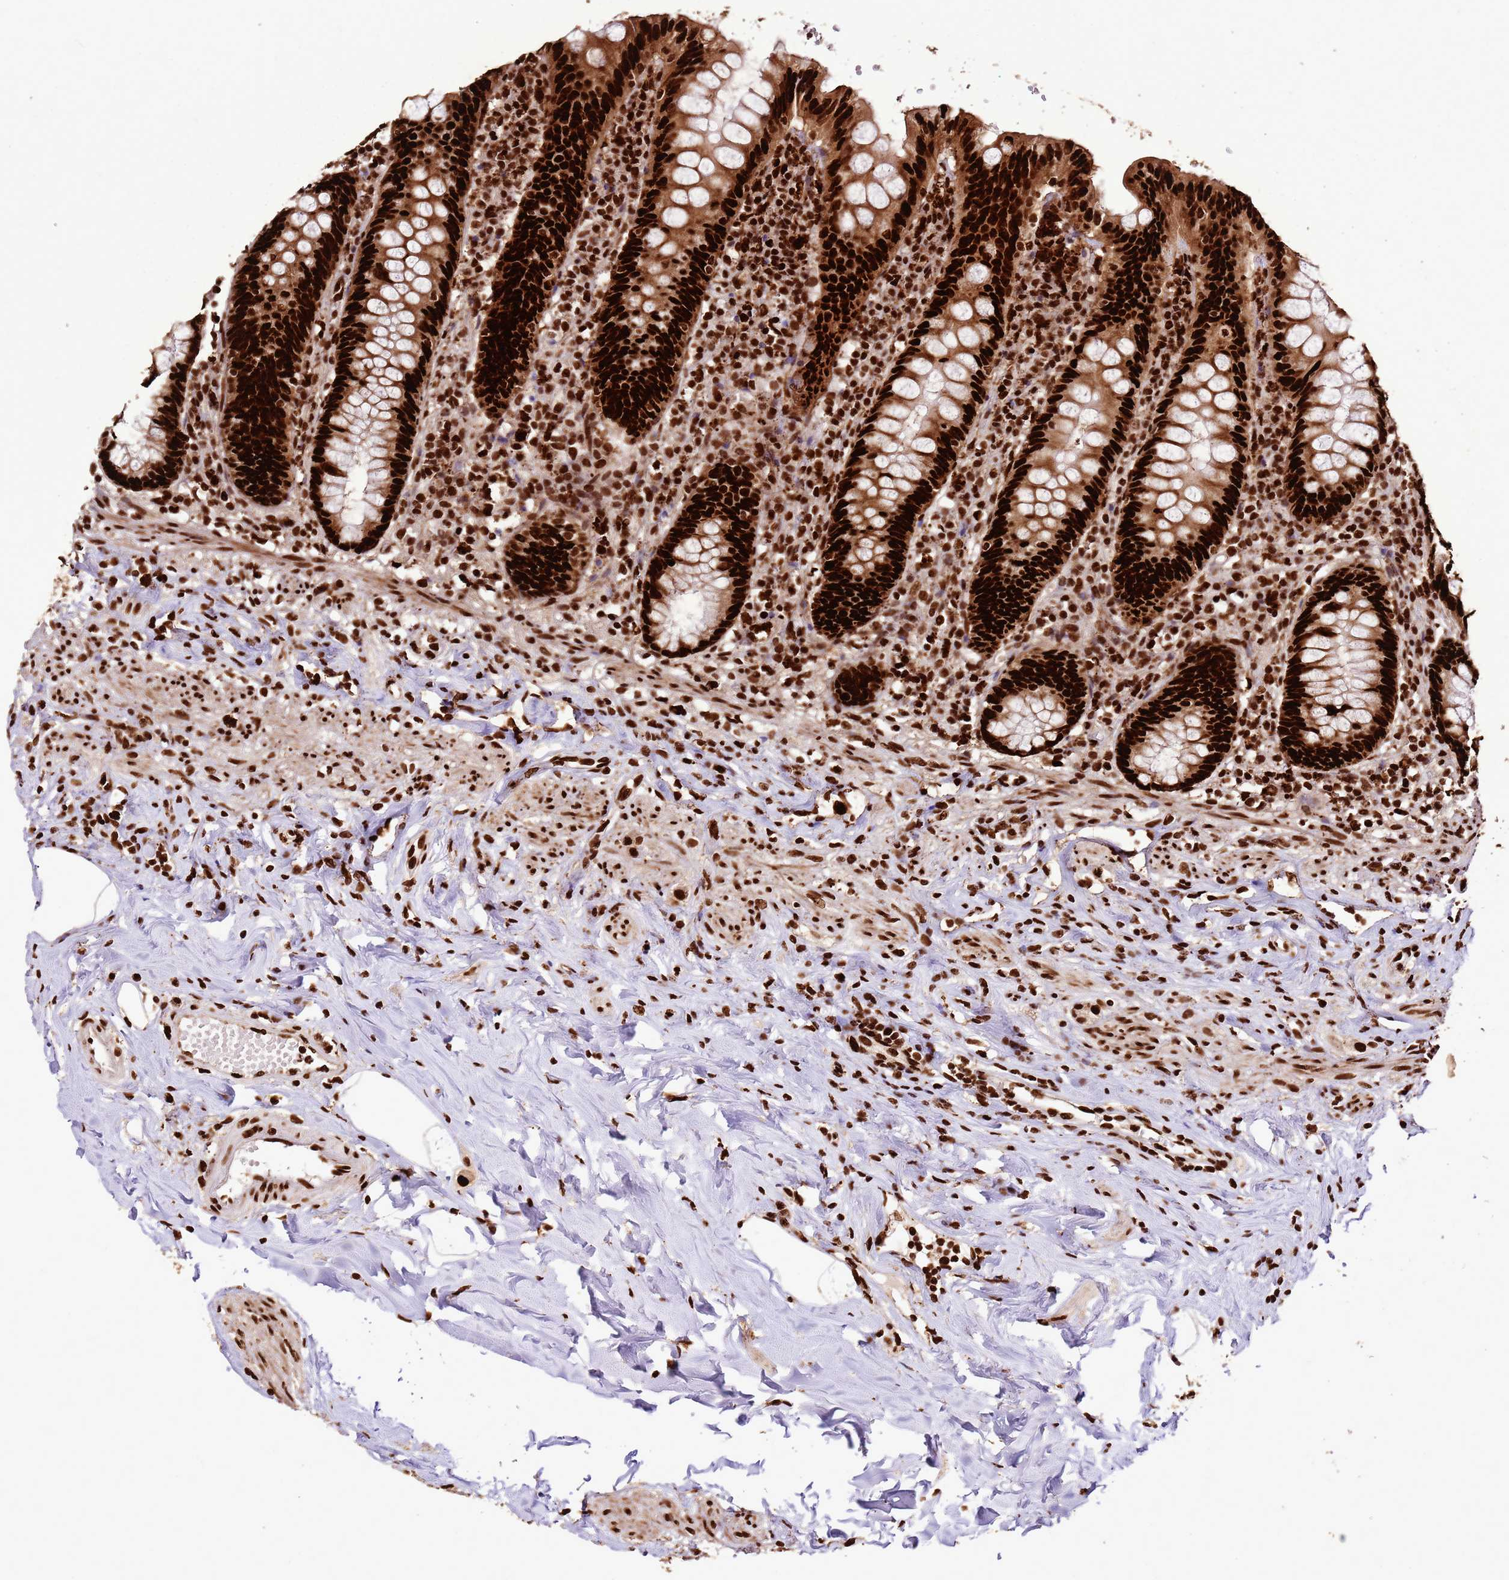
{"staining": {"intensity": "strong", "quantity": ">75%", "location": "nuclear"}, "tissue": "appendix", "cell_type": "Glandular cells", "image_type": "normal", "snomed": [{"axis": "morphology", "description": "Normal tissue, NOS"}, {"axis": "topography", "description": "Appendix"}], "caption": "Protein staining exhibits strong nuclear expression in about >75% of glandular cells in benign appendix.", "gene": "HNRNPAB", "patient": {"sex": "female", "age": 54}}